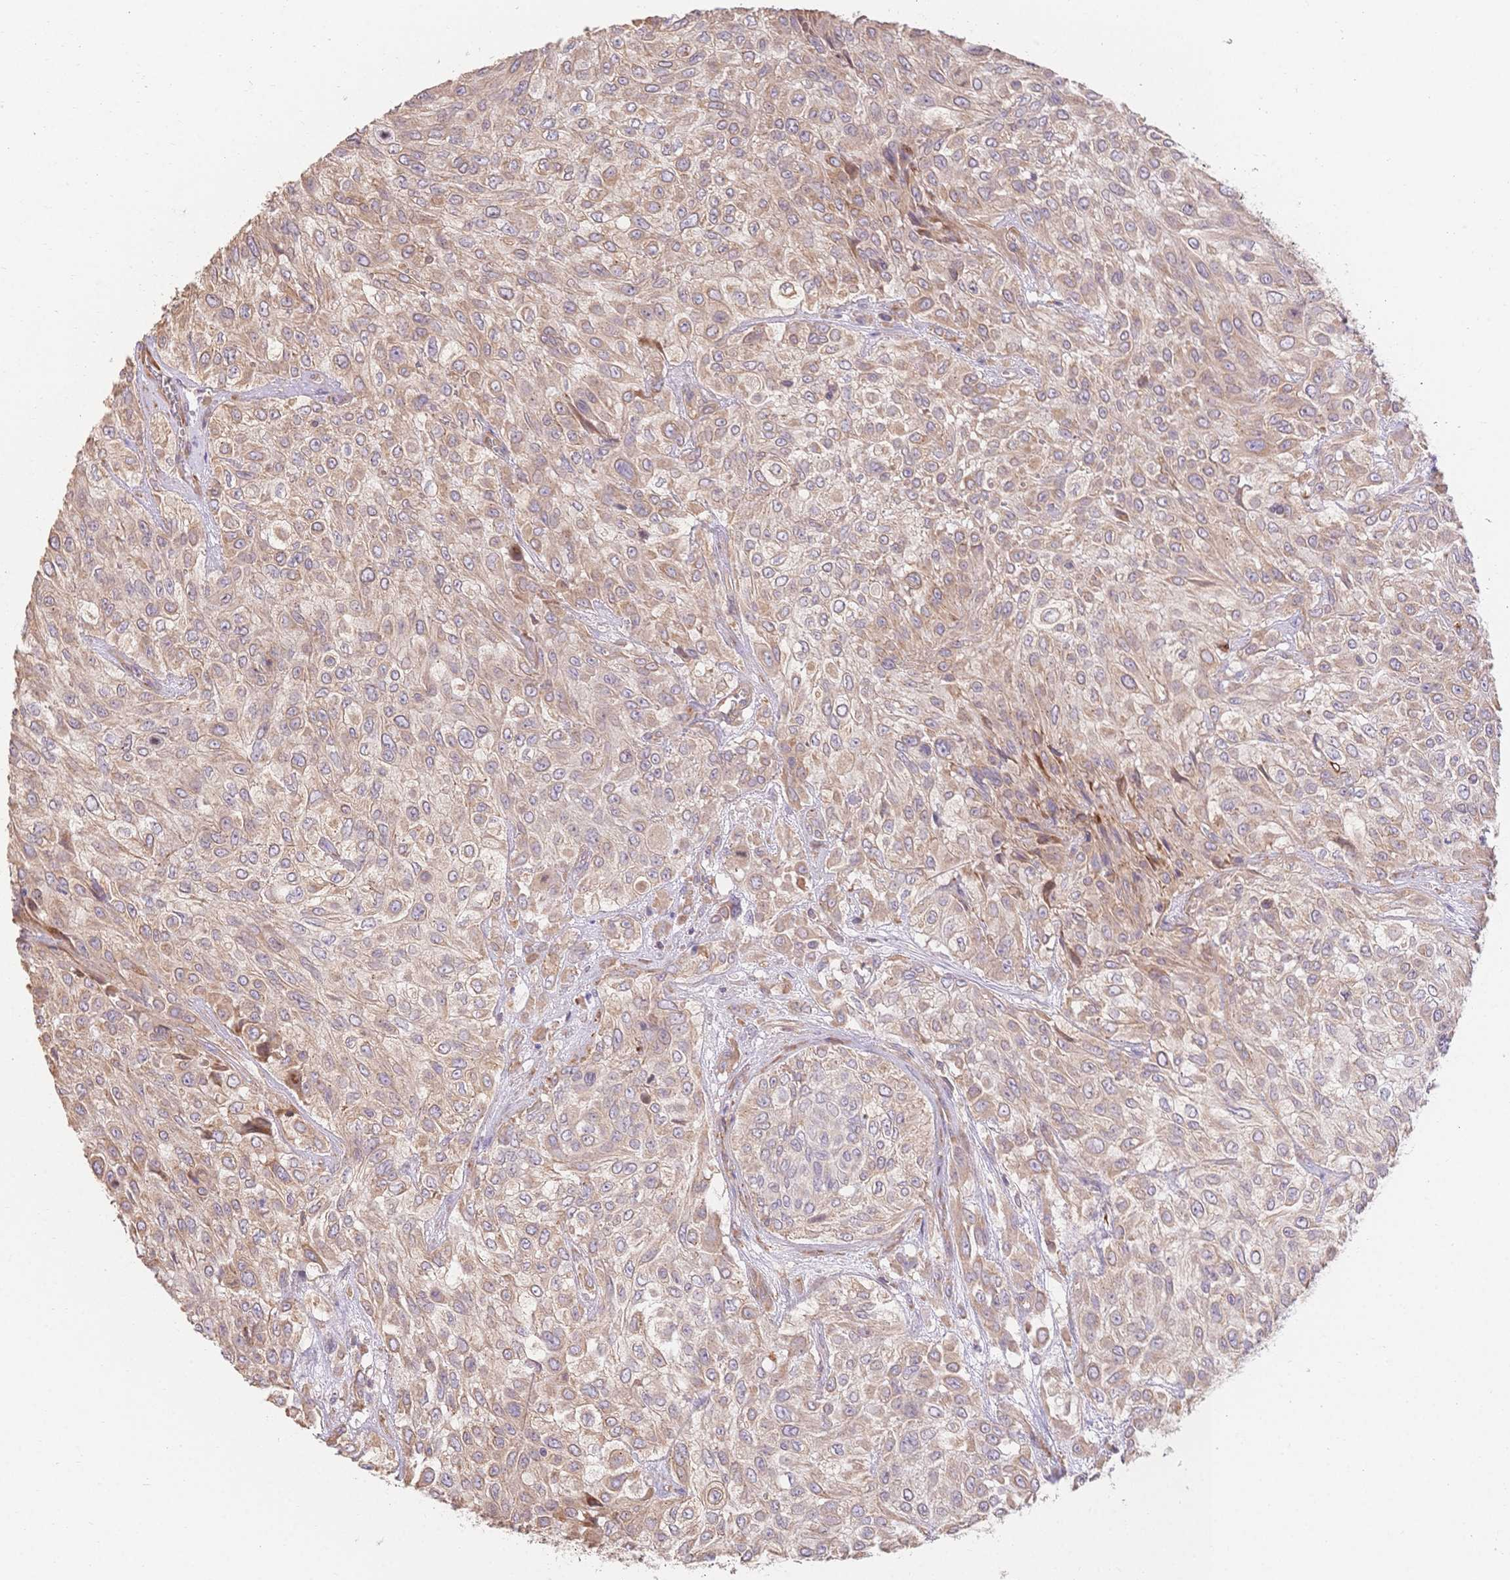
{"staining": {"intensity": "weak", "quantity": "25%-75%", "location": "cytoplasmic/membranous"}, "tissue": "urothelial cancer", "cell_type": "Tumor cells", "image_type": "cancer", "snomed": [{"axis": "morphology", "description": "Urothelial carcinoma, High grade"}, {"axis": "topography", "description": "Urinary bladder"}], "caption": "High-grade urothelial carcinoma tissue shows weak cytoplasmic/membranous expression in approximately 25%-75% of tumor cells The protein of interest is stained brown, and the nuclei are stained in blue (DAB IHC with brightfield microscopy, high magnification).", "gene": "HS3ST5", "patient": {"sex": "male", "age": 57}}